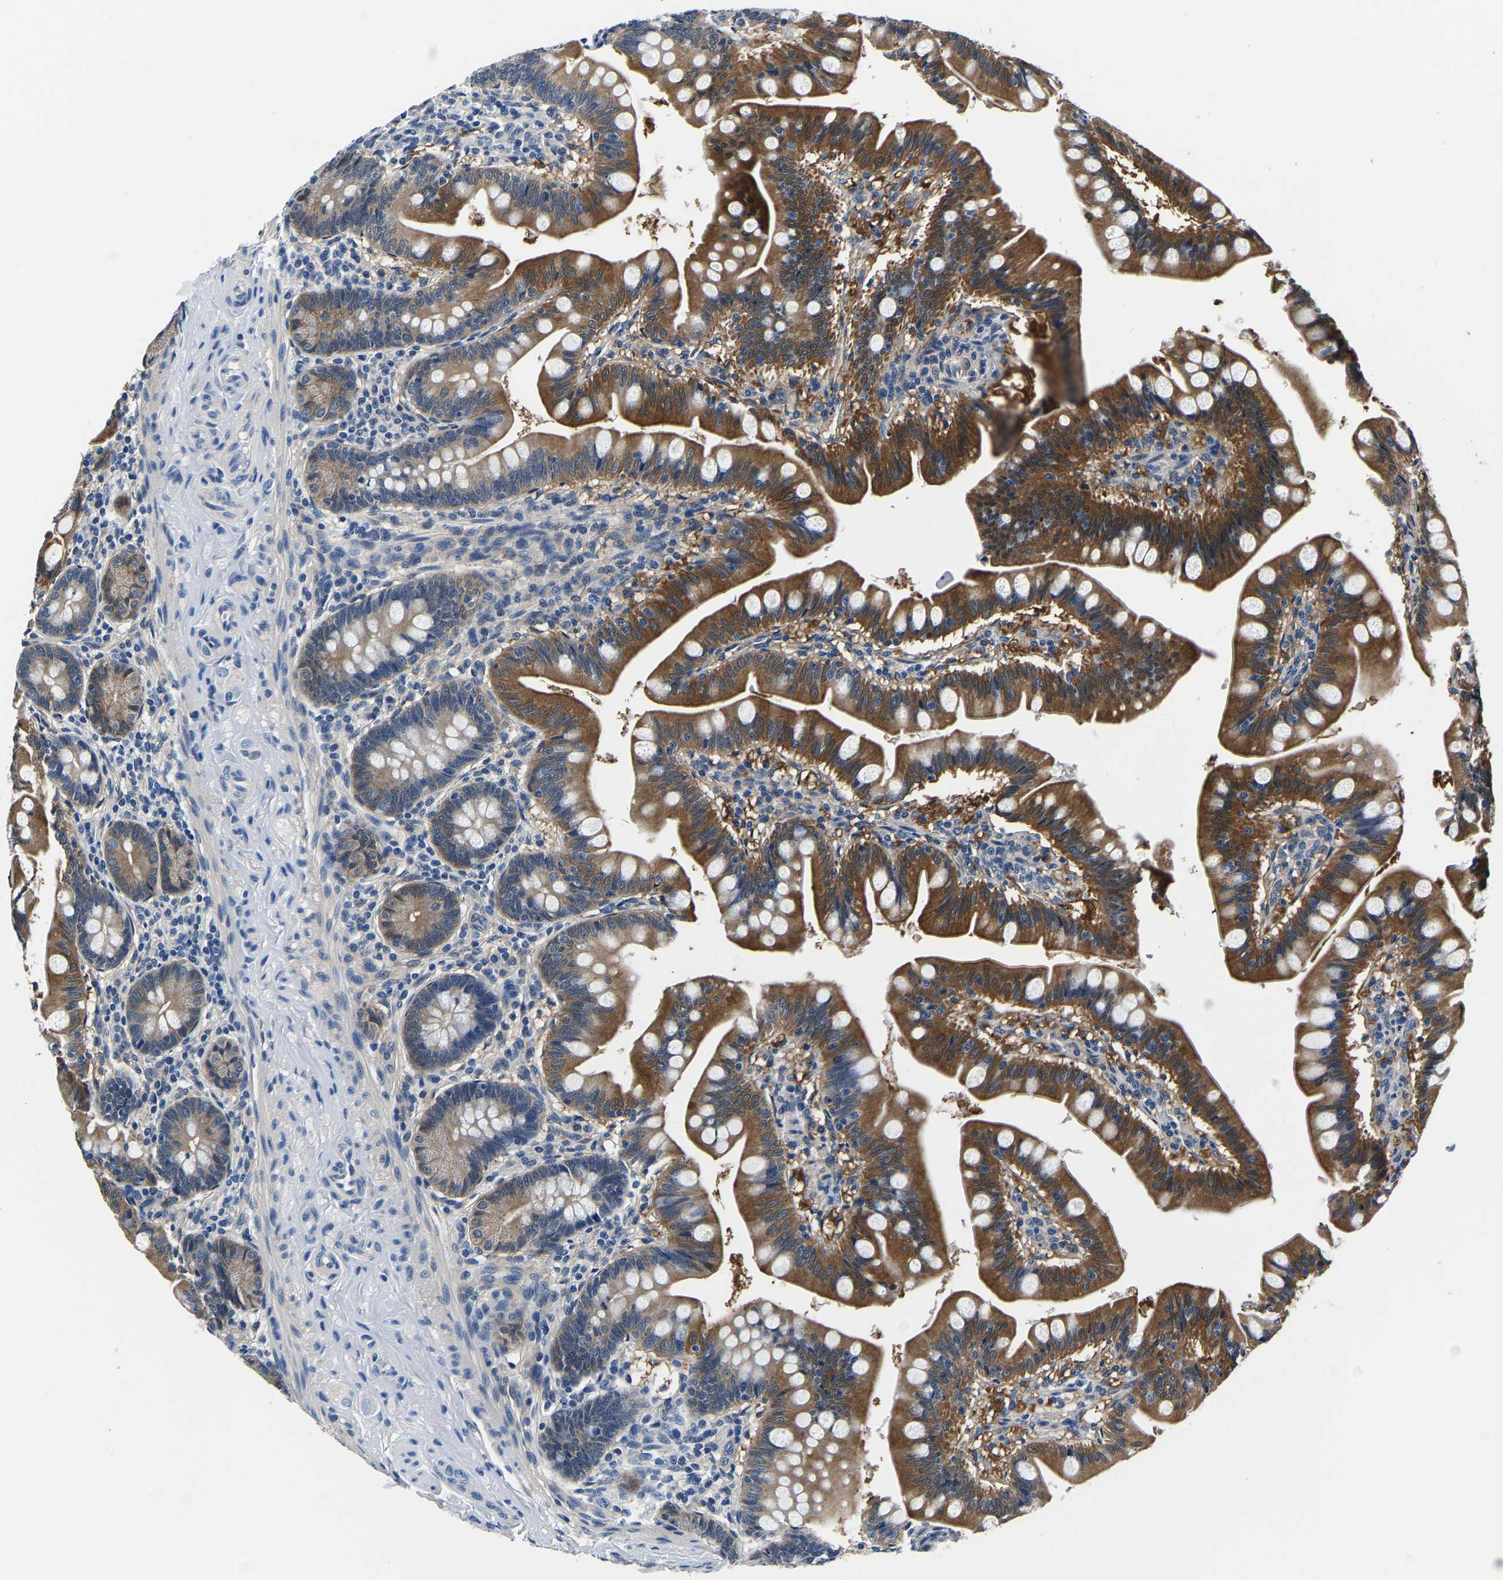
{"staining": {"intensity": "strong", "quantity": "25%-75%", "location": "cytoplasmic/membranous"}, "tissue": "small intestine", "cell_type": "Glandular cells", "image_type": "normal", "snomed": [{"axis": "morphology", "description": "Normal tissue, NOS"}, {"axis": "topography", "description": "Small intestine"}], "caption": "A high-resolution histopathology image shows IHC staining of unremarkable small intestine, which shows strong cytoplasmic/membranous expression in approximately 25%-75% of glandular cells.", "gene": "ACO1", "patient": {"sex": "male", "age": 7}}